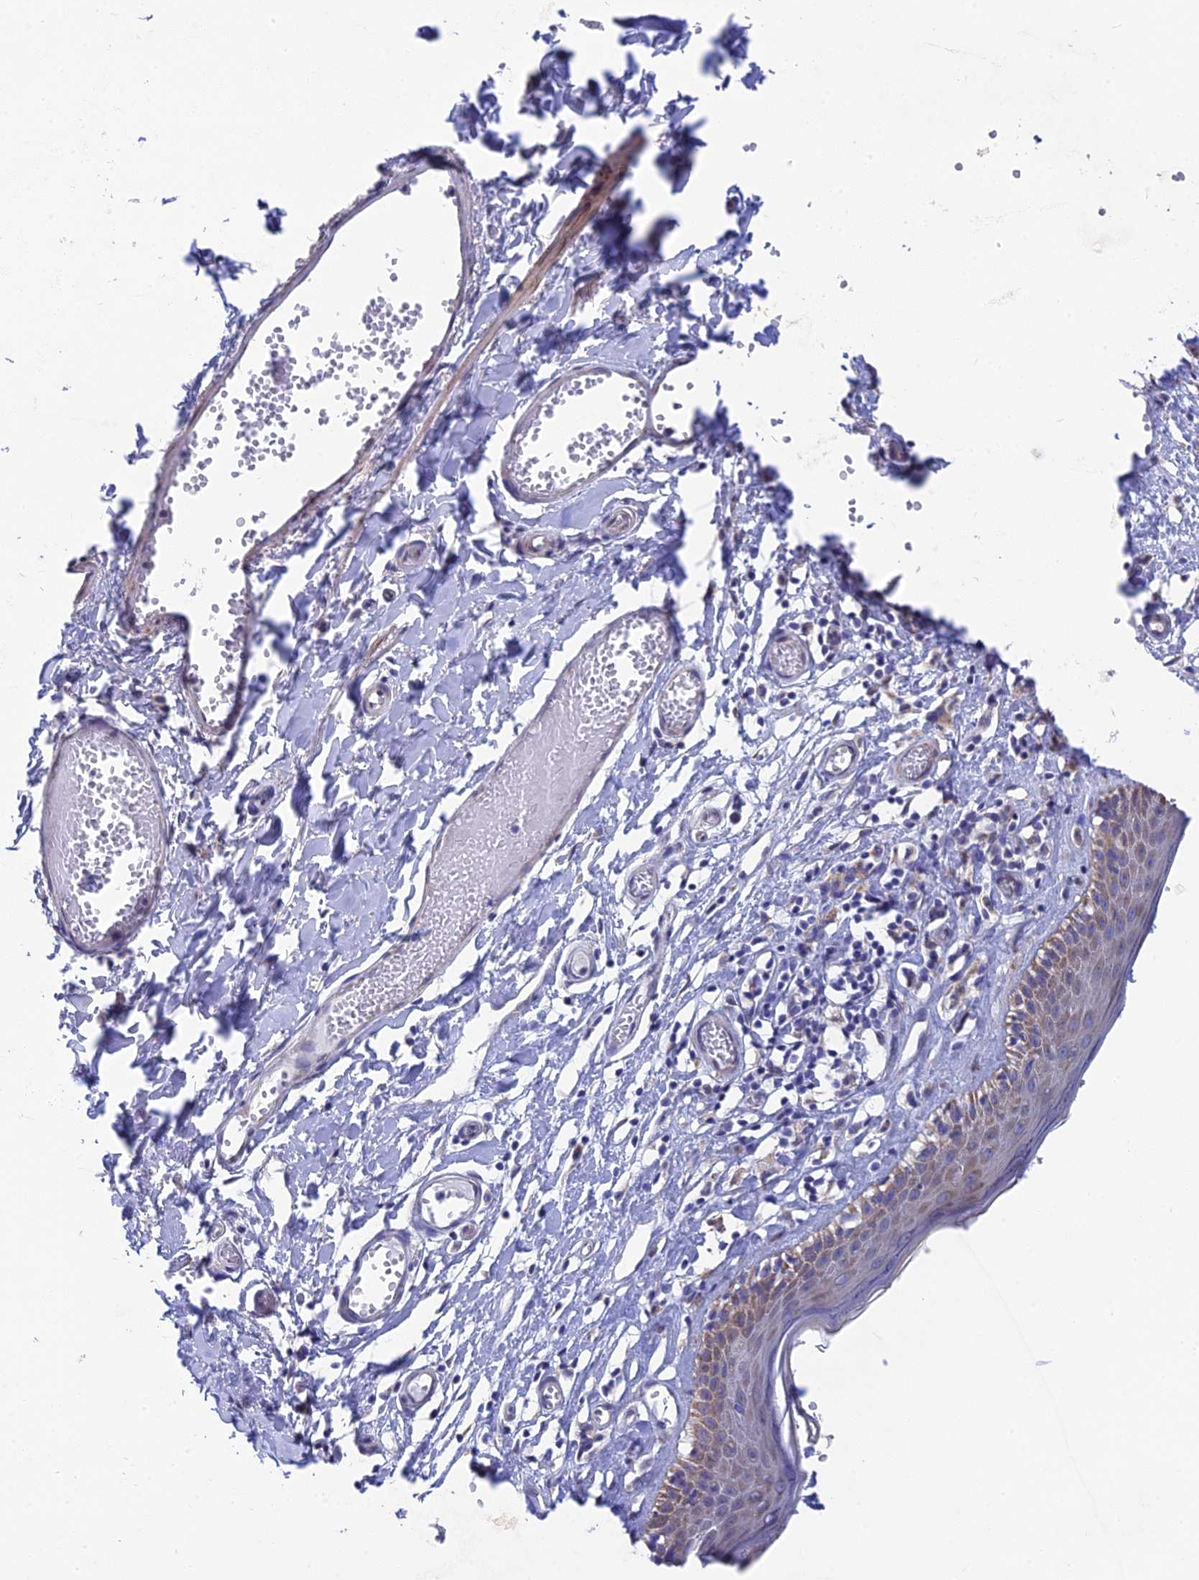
{"staining": {"intensity": "moderate", "quantity": "<25%", "location": "cytoplasmic/membranous"}, "tissue": "skin", "cell_type": "Epidermal cells", "image_type": "normal", "snomed": [{"axis": "morphology", "description": "Normal tissue, NOS"}, {"axis": "topography", "description": "Adipose tissue"}, {"axis": "topography", "description": "Vascular tissue"}, {"axis": "topography", "description": "Vulva"}, {"axis": "topography", "description": "Peripheral nerve tissue"}], "caption": "The photomicrograph shows a brown stain indicating the presence of a protein in the cytoplasmic/membranous of epidermal cells in skin. (DAB (3,3'-diaminobenzidine) = brown stain, brightfield microscopy at high magnification).", "gene": "AK4P3", "patient": {"sex": "female", "age": 86}}